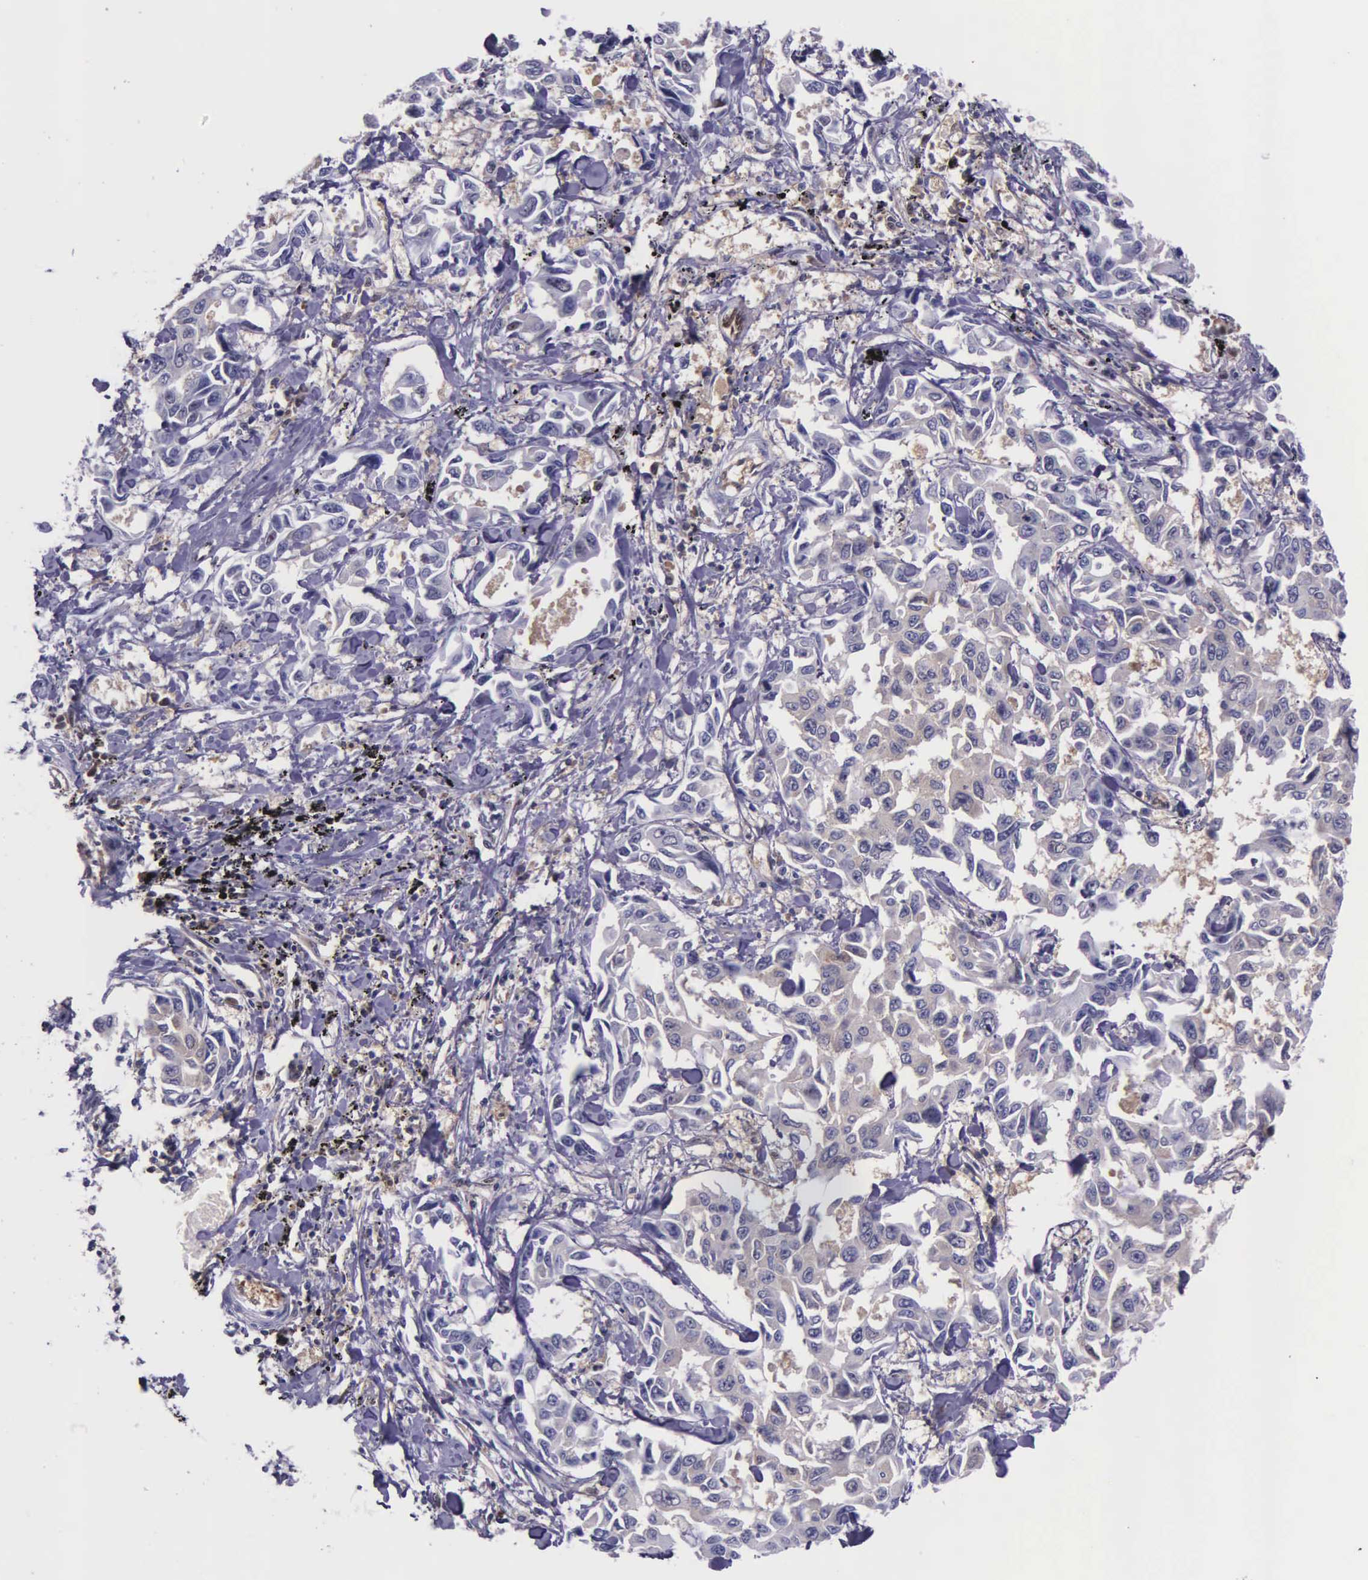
{"staining": {"intensity": "weak", "quantity": ">75%", "location": "cytoplasmic/membranous"}, "tissue": "lung cancer", "cell_type": "Tumor cells", "image_type": "cancer", "snomed": [{"axis": "morphology", "description": "Adenocarcinoma, NOS"}, {"axis": "topography", "description": "Lung"}], "caption": "An image of lung cancer stained for a protein reveals weak cytoplasmic/membranous brown staining in tumor cells. (IHC, brightfield microscopy, high magnification).", "gene": "GMPR2", "patient": {"sex": "male", "age": 64}}